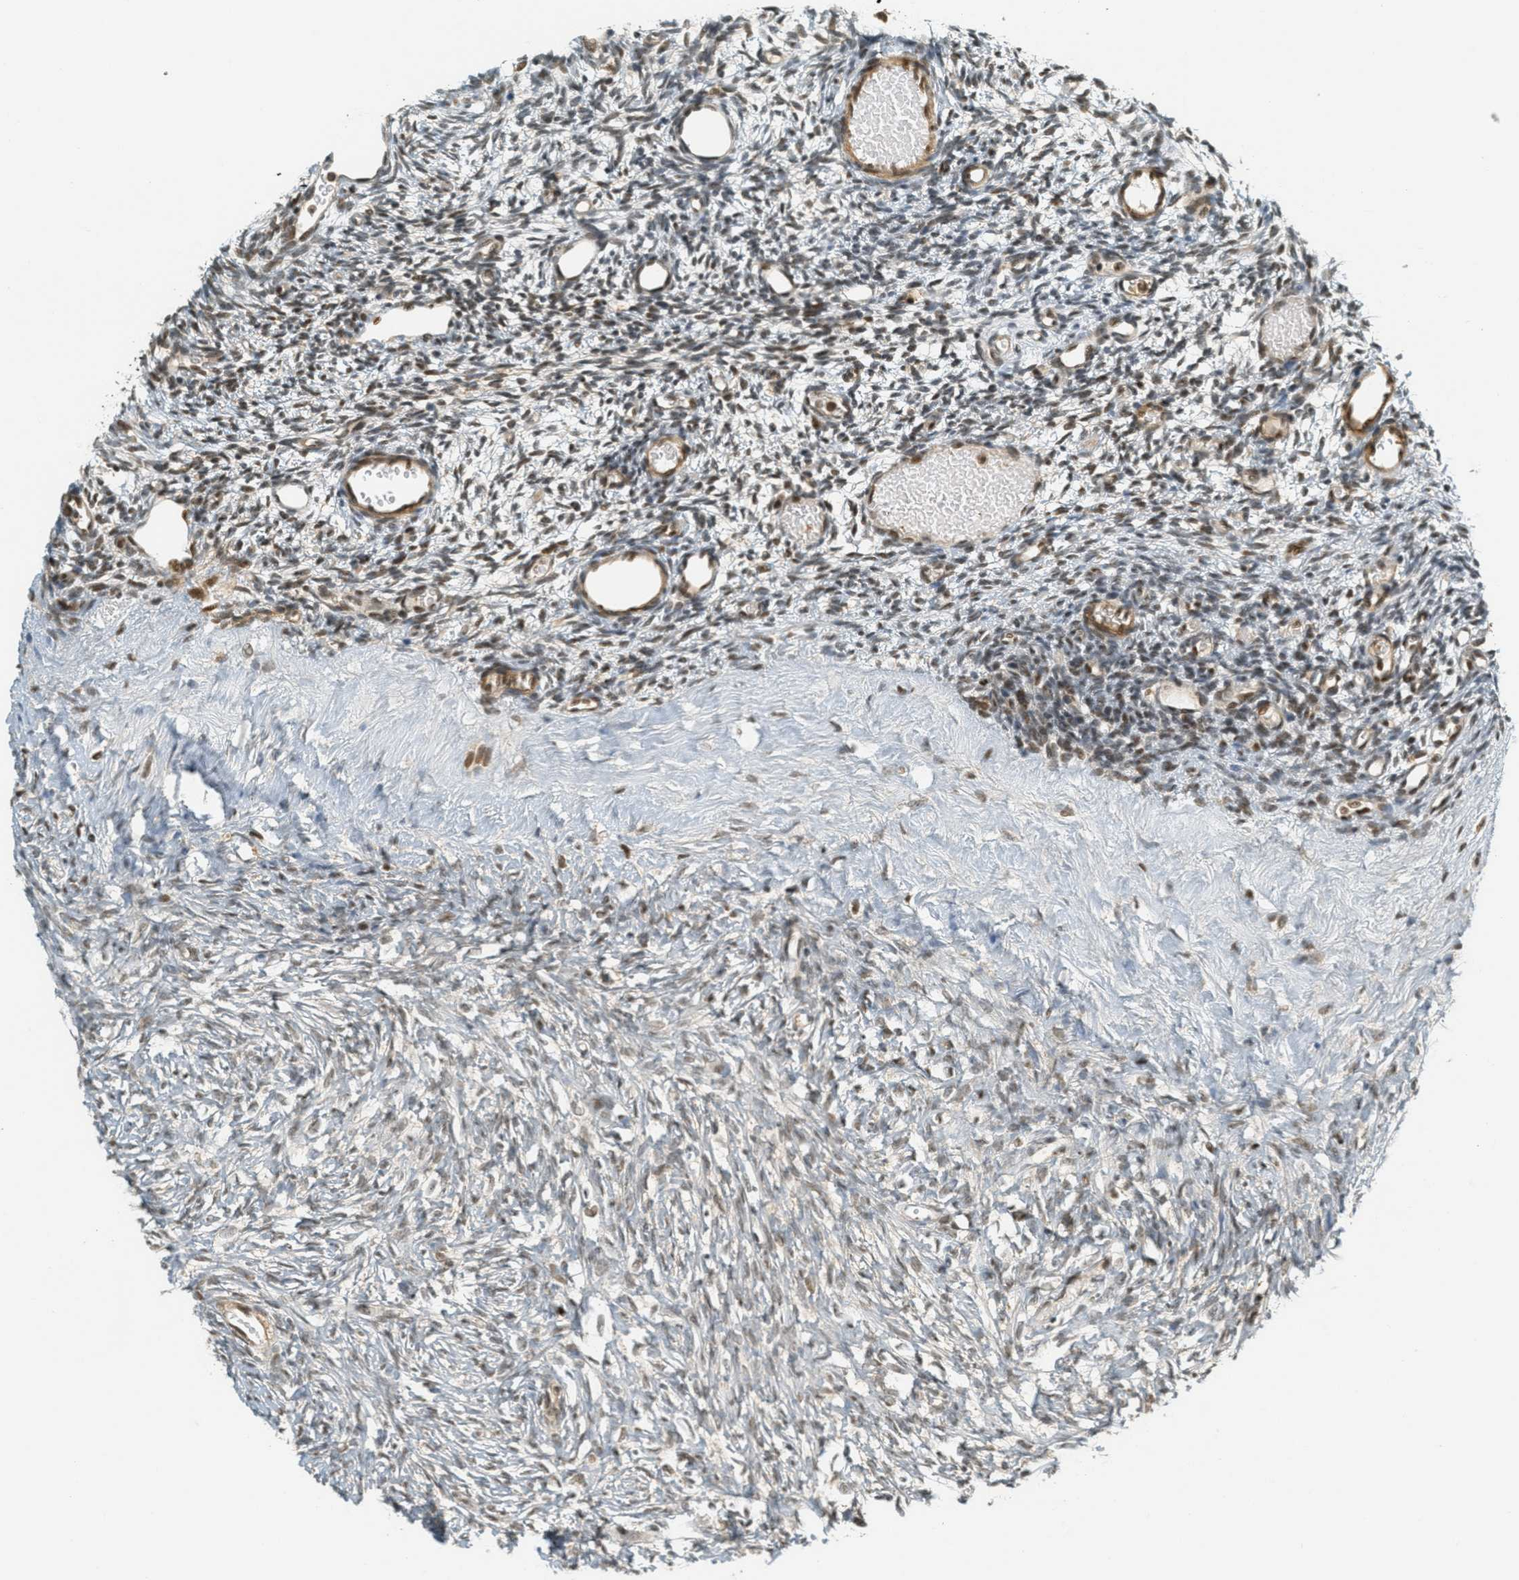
{"staining": {"intensity": "moderate", "quantity": "25%-75%", "location": "nuclear"}, "tissue": "ovary", "cell_type": "Ovarian stroma cells", "image_type": "normal", "snomed": [{"axis": "morphology", "description": "Normal tissue, NOS"}, {"axis": "topography", "description": "Ovary"}], "caption": "A micrograph showing moderate nuclear positivity in about 25%-75% of ovarian stroma cells in benign ovary, as visualized by brown immunohistochemical staining.", "gene": "FOXM1", "patient": {"sex": "female", "age": 35}}